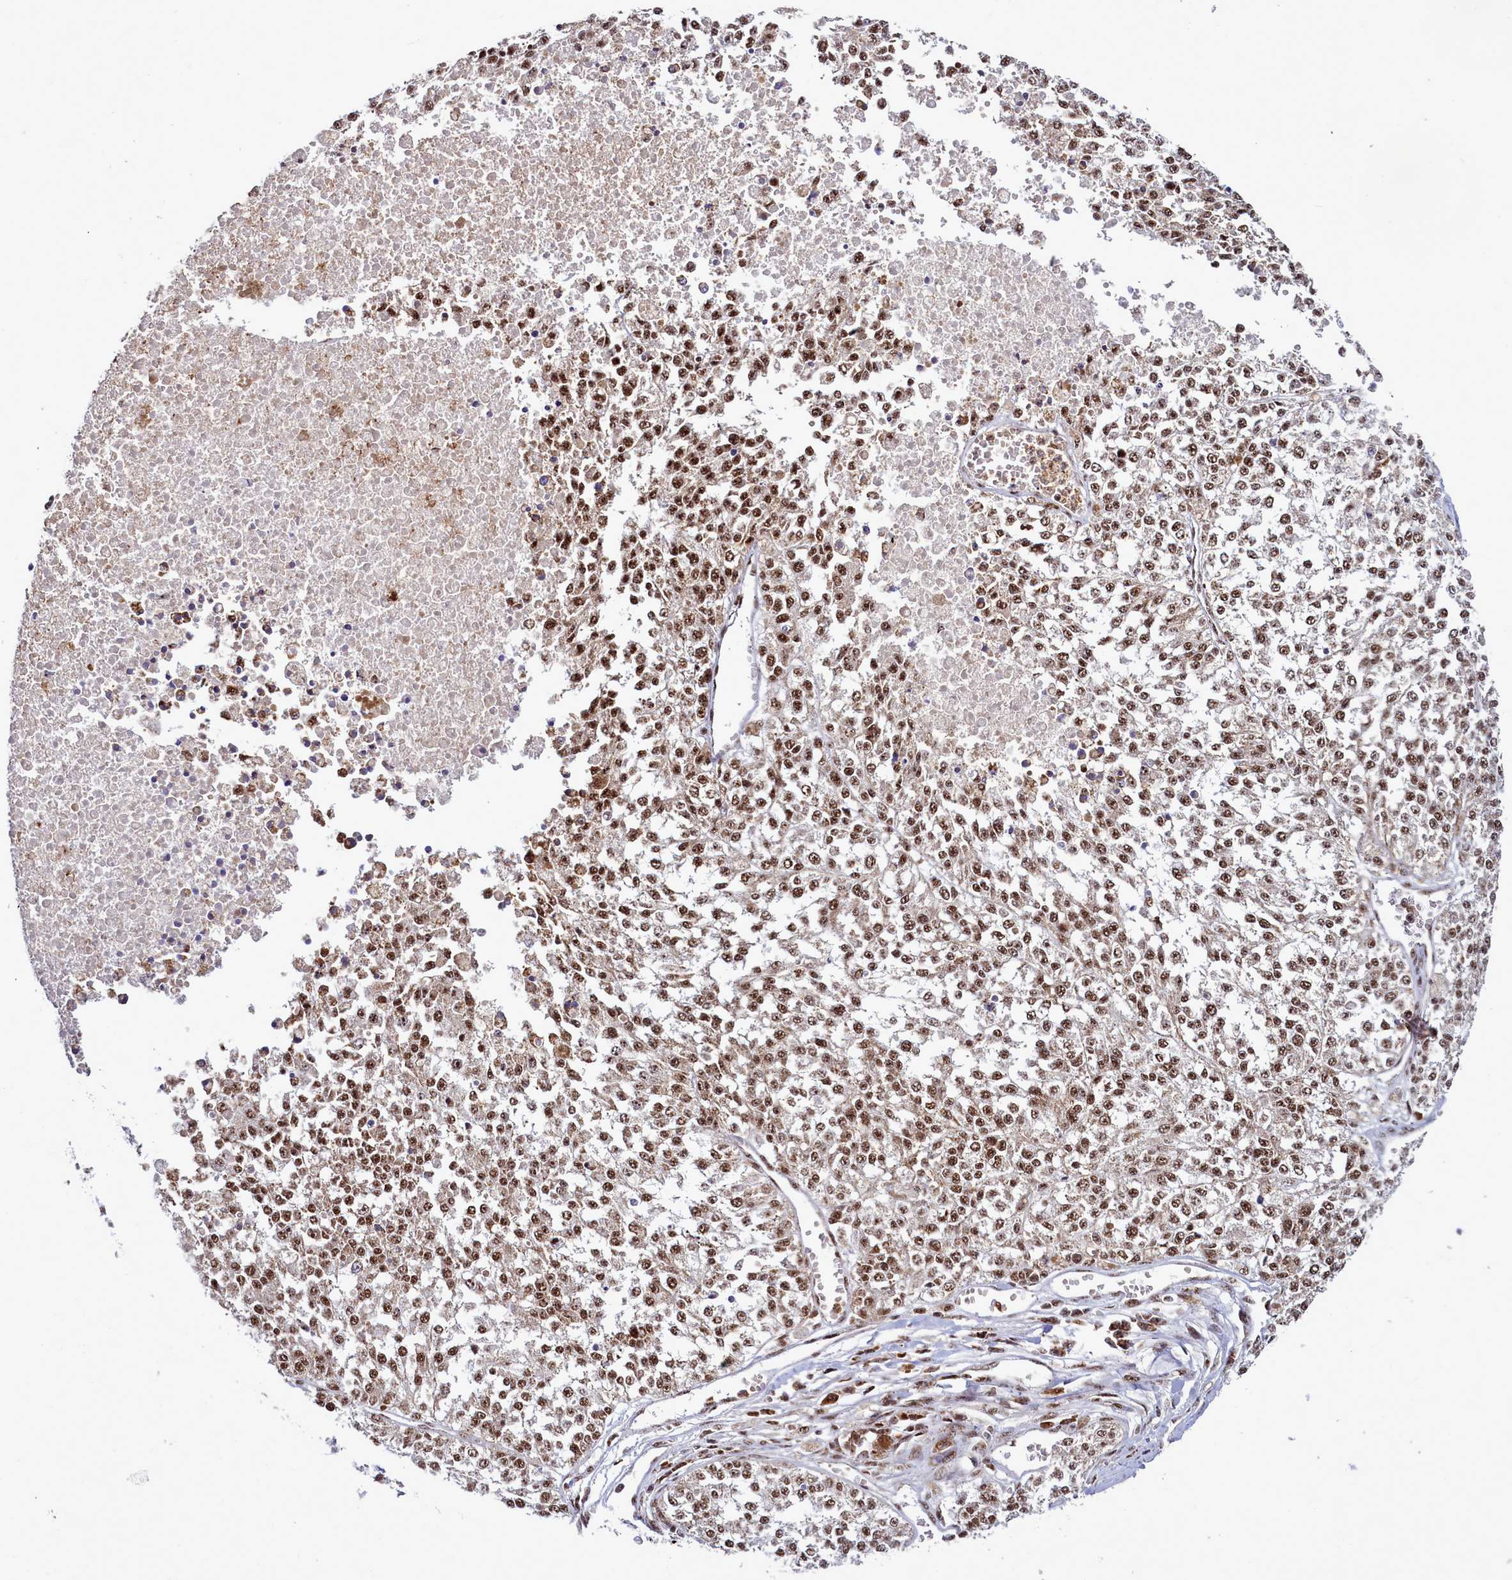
{"staining": {"intensity": "moderate", "quantity": ">75%", "location": "nuclear"}, "tissue": "melanoma", "cell_type": "Tumor cells", "image_type": "cancer", "snomed": [{"axis": "morphology", "description": "Malignant melanoma, NOS"}, {"axis": "topography", "description": "Skin"}], "caption": "Brown immunohistochemical staining in malignant melanoma shows moderate nuclear expression in about >75% of tumor cells.", "gene": "POM121L2", "patient": {"sex": "female", "age": 64}}